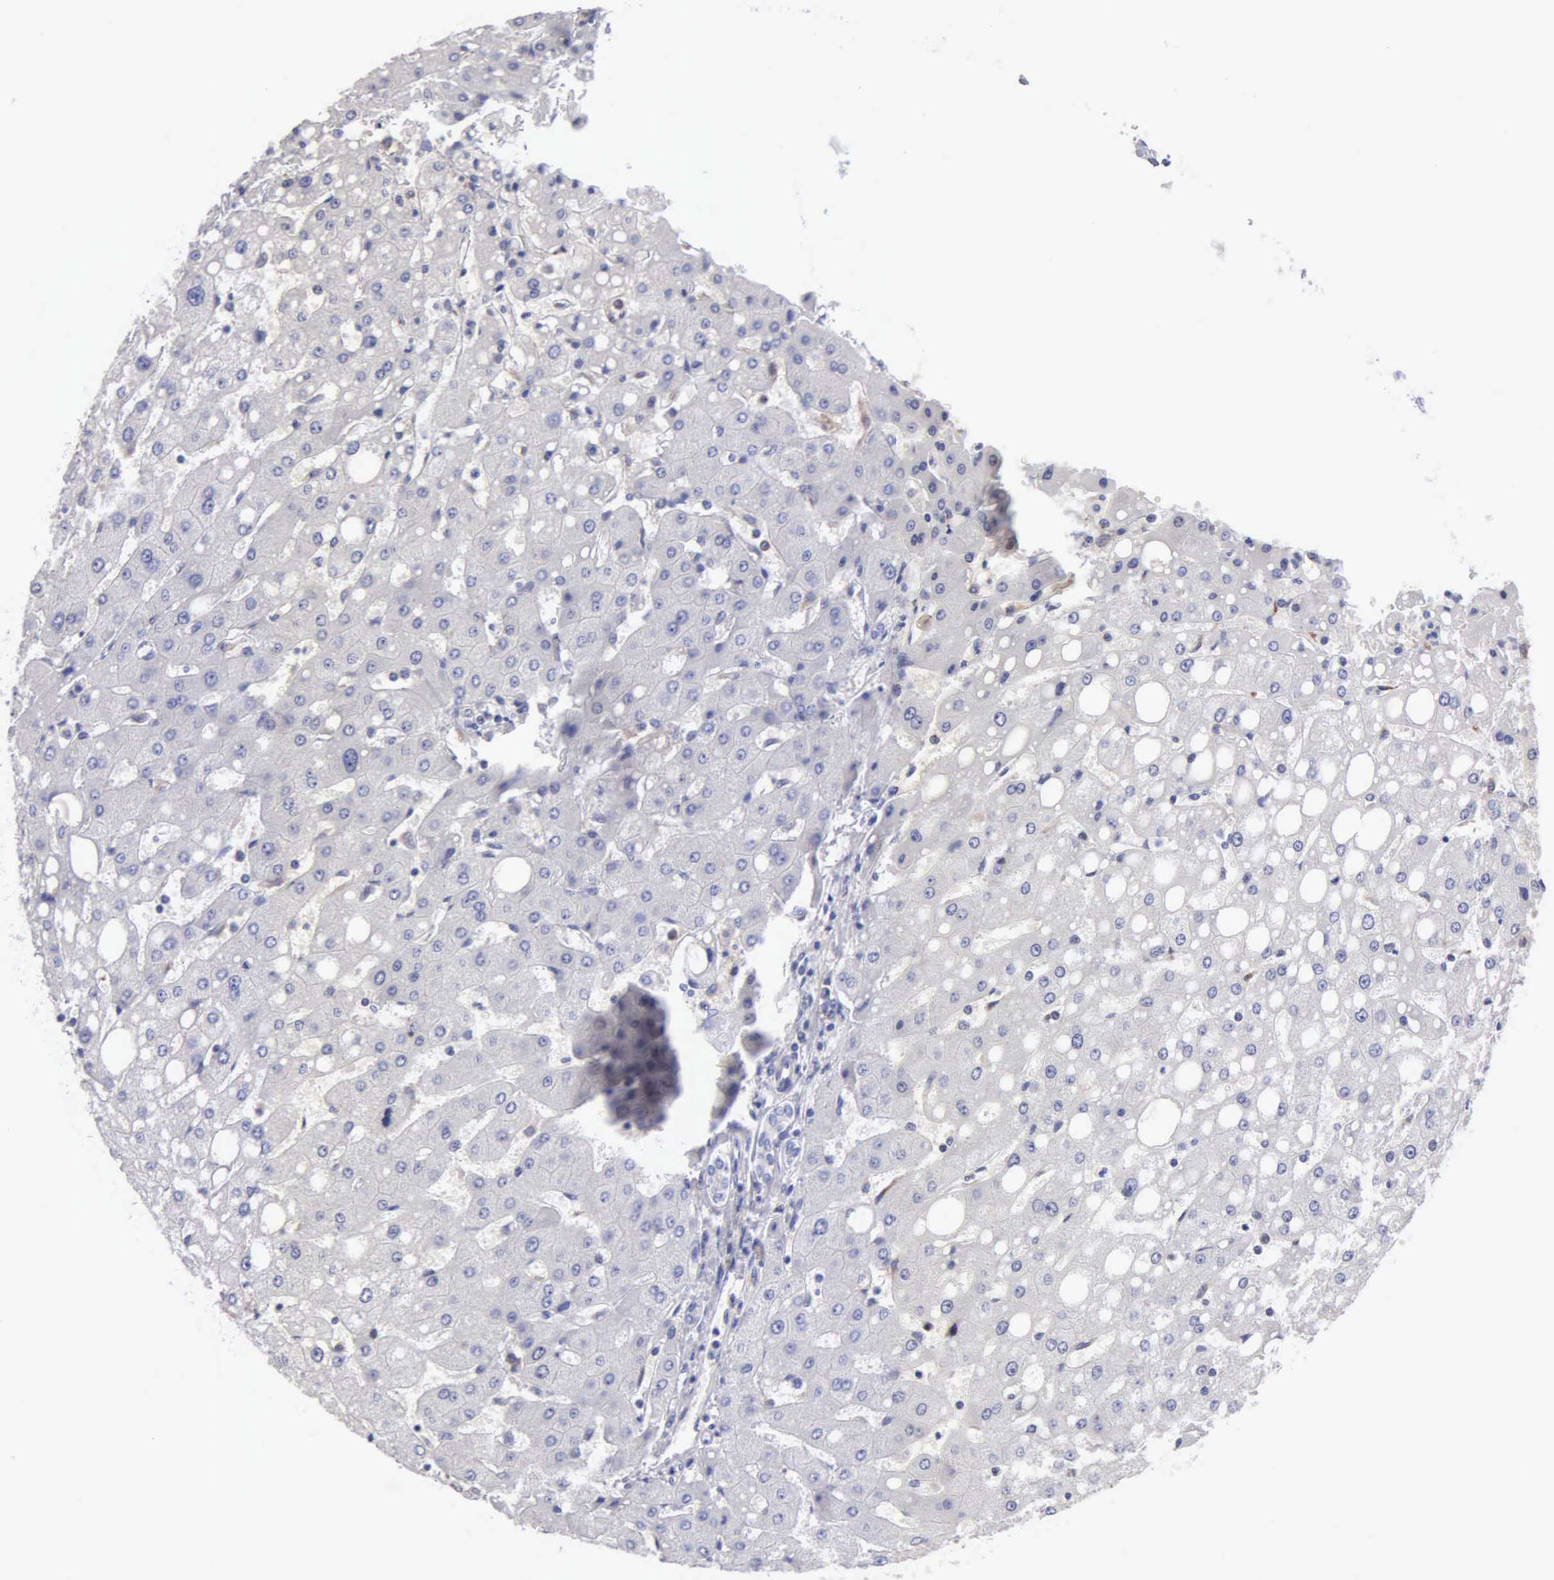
{"staining": {"intensity": "negative", "quantity": "none", "location": "none"}, "tissue": "liver", "cell_type": "Cholangiocytes", "image_type": "normal", "snomed": [{"axis": "morphology", "description": "Normal tissue, NOS"}, {"axis": "topography", "description": "Liver"}], "caption": "This photomicrograph is of normal liver stained with immunohistochemistry (IHC) to label a protein in brown with the nuclei are counter-stained blue. There is no expression in cholangiocytes. Nuclei are stained in blue.", "gene": "TYRP1", "patient": {"sex": "male", "age": 49}}